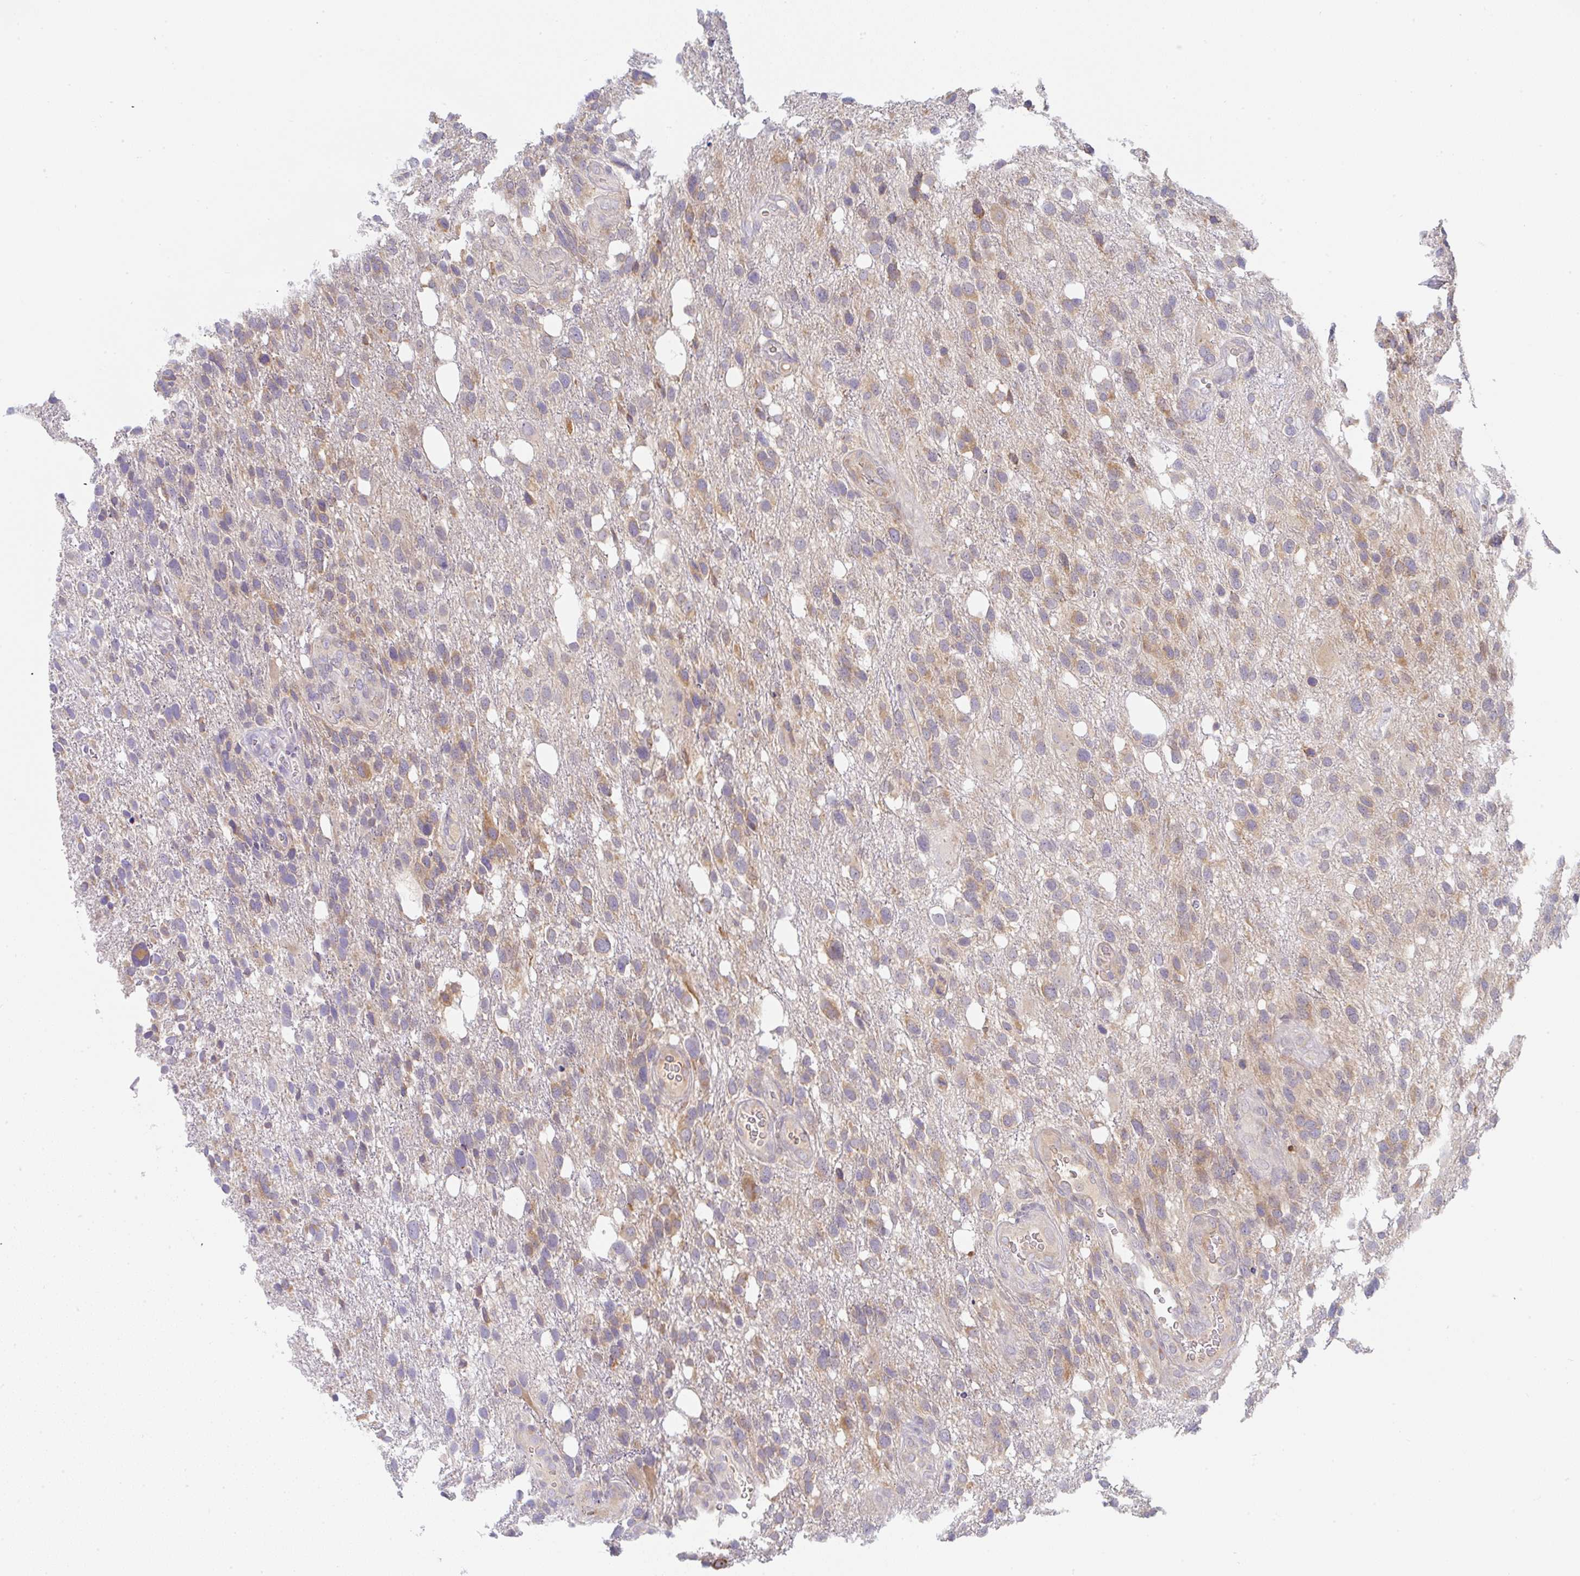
{"staining": {"intensity": "moderate", "quantity": "<25%", "location": "cytoplasmic/membranous"}, "tissue": "glioma", "cell_type": "Tumor cells", "image_type": "cancer", "snomed": [{"axis": "morphology", "description": "Glioma, malignant, High grade"}, {"axis": "topography", "description": "Brain"}], "caption": "The histopathology image displays immunohistochemical staining of glioma. There is moderate cytoplasmic/membranous positivity is seen in approximately <25% of tumor cells.", "gene": "DERL2", "patient": {"sex": "female", "age": 58}}